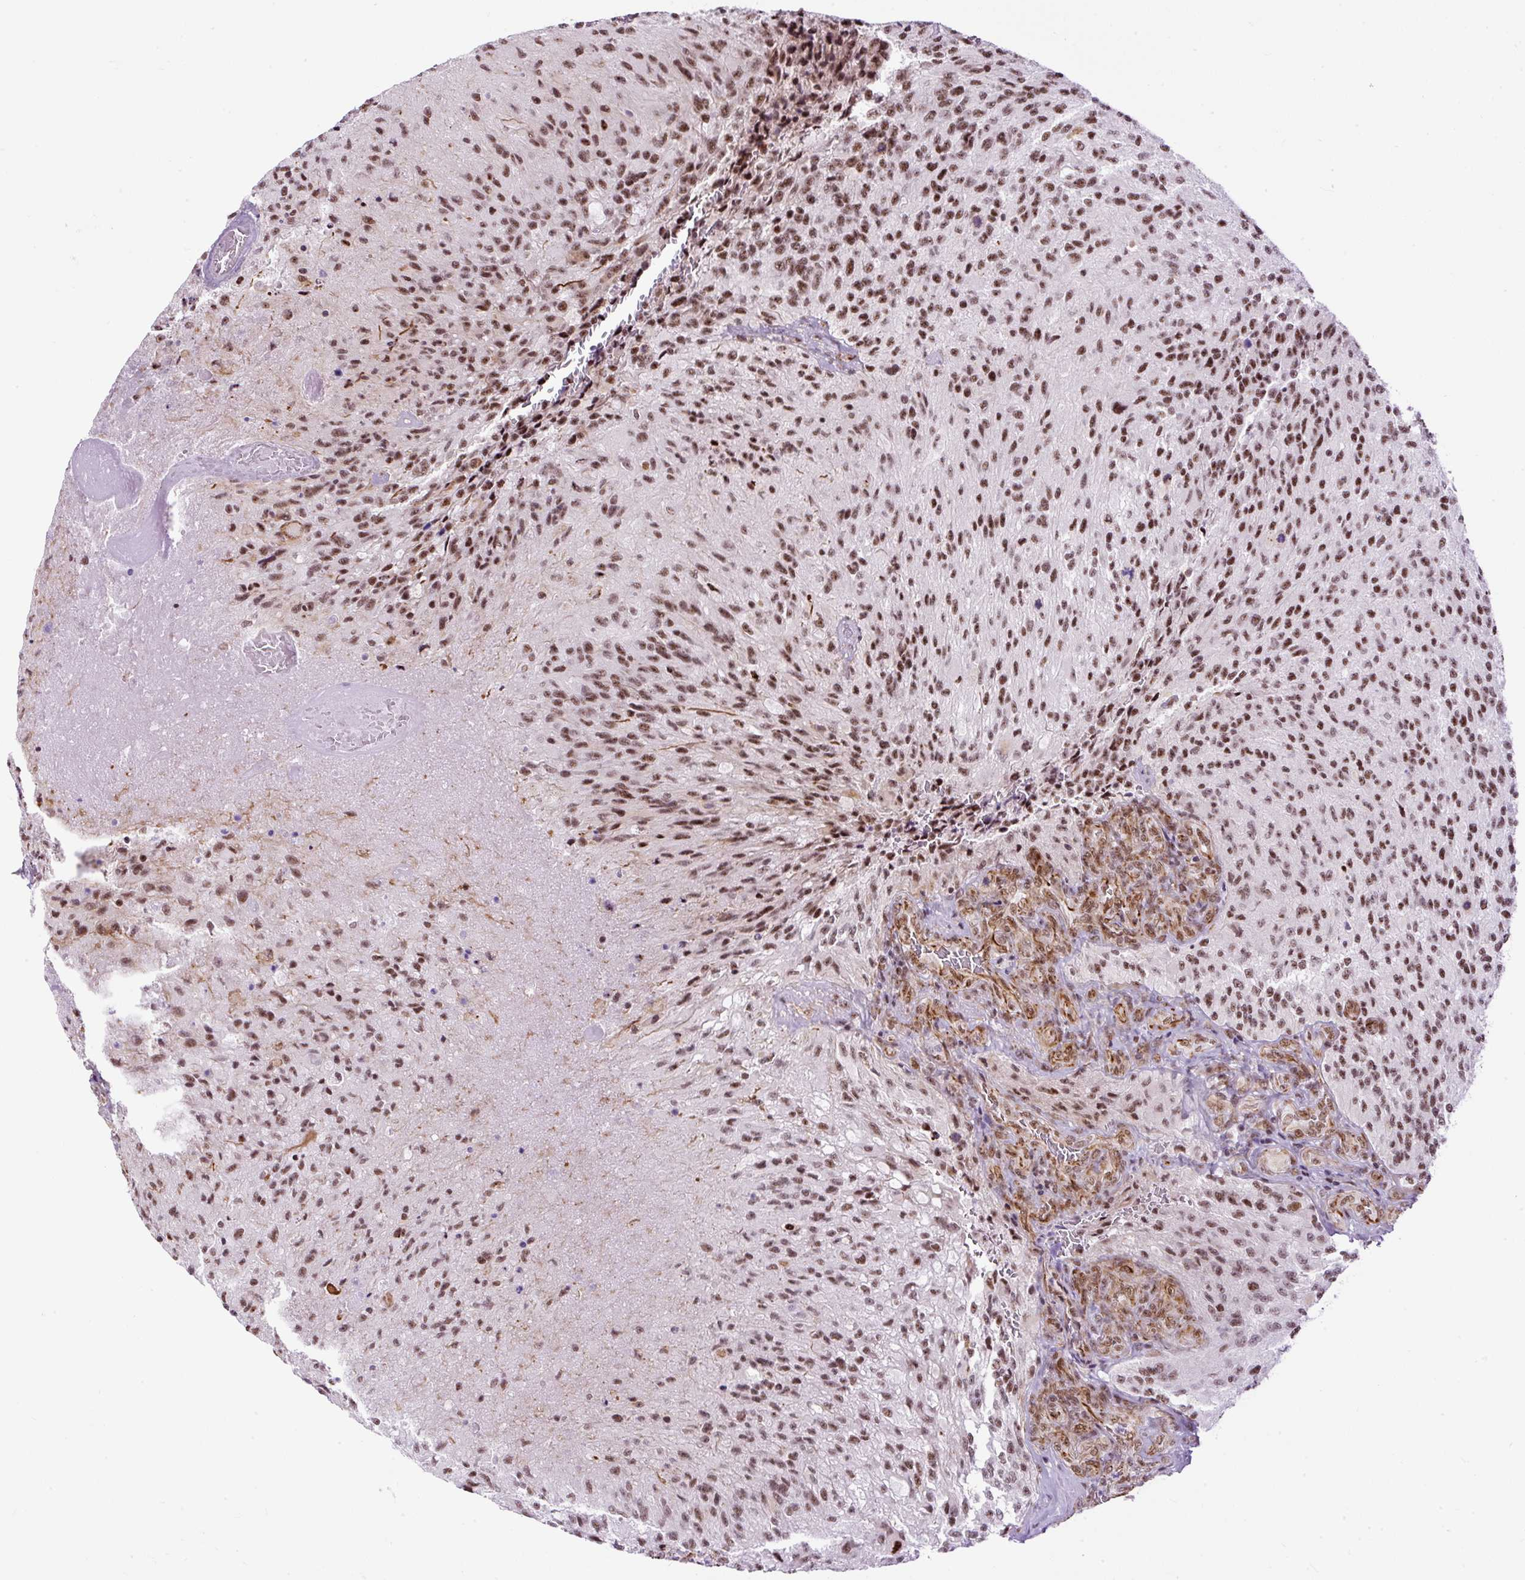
{"staining": {"intensity": "moderate", "quantity": ">75%", "location": "nuclear"}, "tissue": "glioma", "cell_type": "Tumor cells", "image_type": "cancer", "snomed": [{"axis": "morphology", "description": "Normal tissue, NOS"}, {"axis": "morphology", "description": "Glioma, malignant, High grade"}, {"axis": "topography", "description": "Cerebral cortex"}], "caption": "IHC (DAB) staining of human malignant glioma (high-grade) reveals moderate nuclear protein staining in approximately >75% of tumor cells.", "gene": "LUC7L2", "patient": {"sex": "male", "age": 56}}